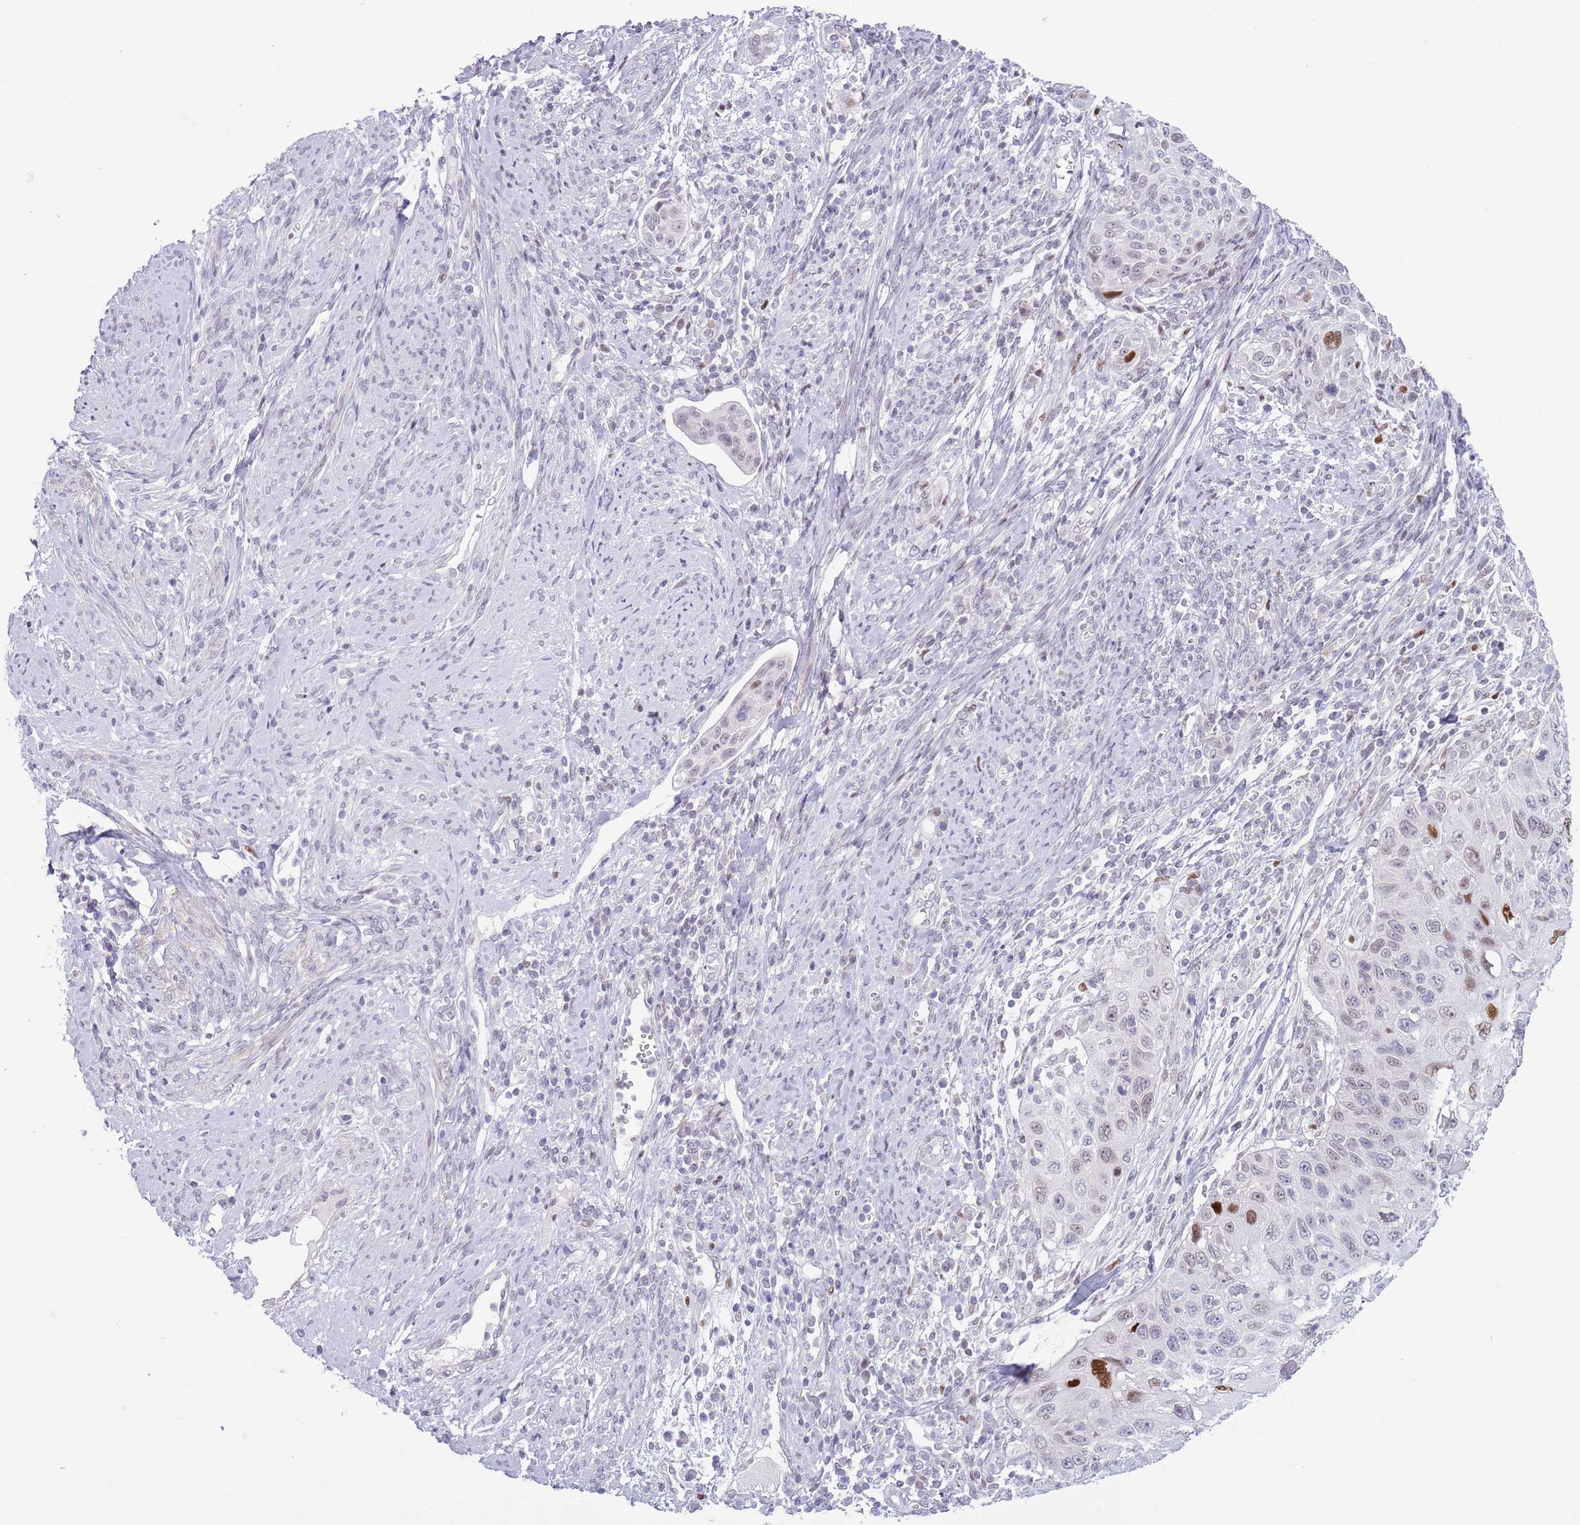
{"staining": {"intensity": "moderate", "quantity": "<25%", "location": "nuclear"}, "tissue": "cervical cancer", "cell_type": "Tumor cells", "image_type": "cancer", "snomed": [{"axis": "morphology", "description": "Squamous cell carcinoma, NOS"}, {"axis": "topography", "description": "Cervix"}], "caption": "Cervical squamous cell carcinoma tissue demonstrates moderate nuclear staining in approximately <25% of tumor cells, visualized by immunohistochemistry. Nuclei are stained in blue.", "gene": "MFSD10", "patient": {"sex": "female", "age": 70}}